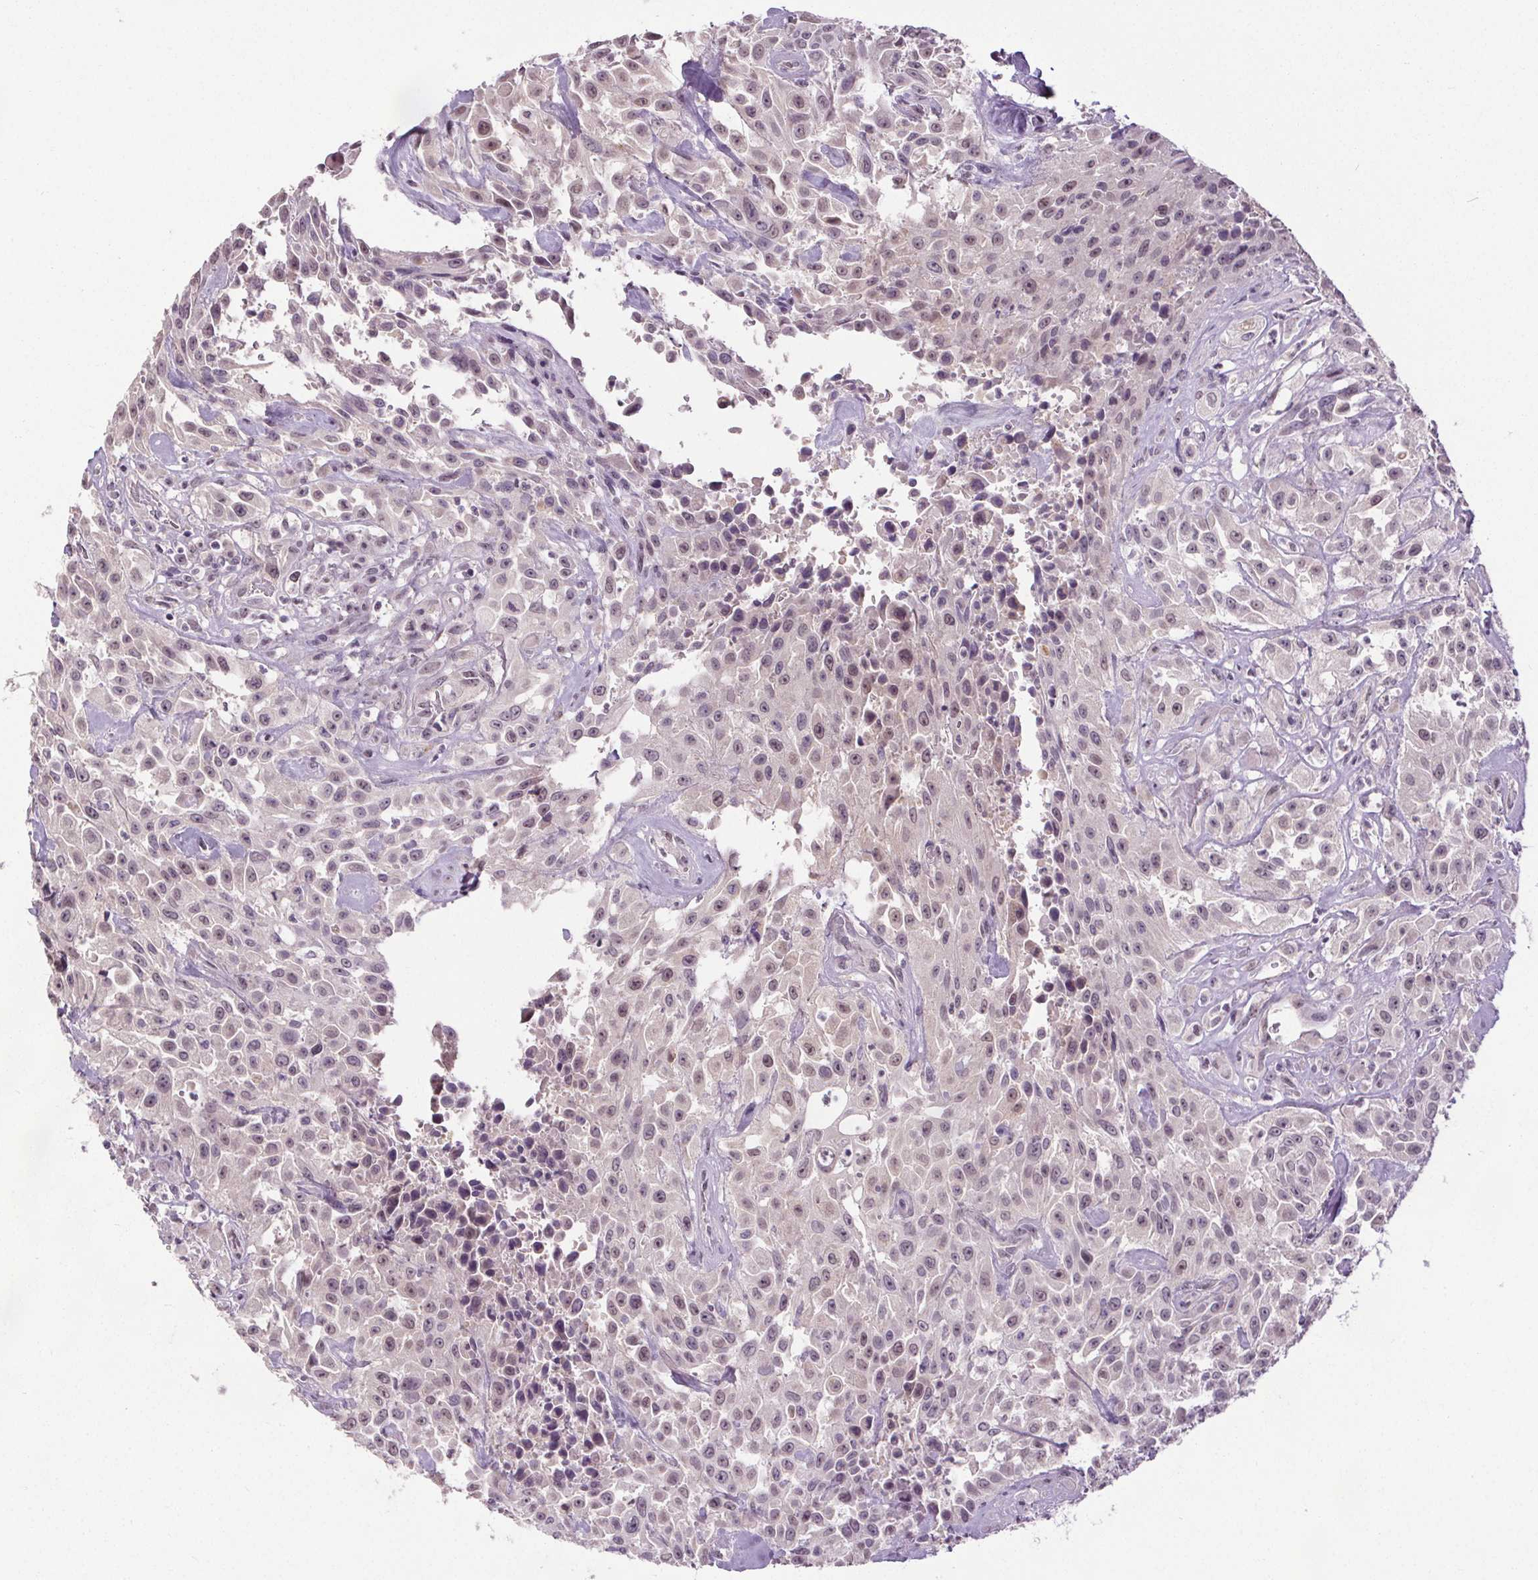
{"staining": {"intensity": "weak", "quantity": "25%-75%", "location": "nuclear"}, "tissue": "urothelial cancer", "cell_type": "Tumor cells", "image_type": "cancer", "snomed": [{"axis": "morphology", "description": "Urothelial carcinoma, High grade"}, {"axis": "topography", "description": "Urinary bladder"}], "caption": "Protein expression by IHC exhibits weak nuclear expression in about 25%-75% of tumor cells in urothelial carcinoma (high-grade).", "gene": "SLC2A9", "patient": {"sex": "male", "age": 79}}